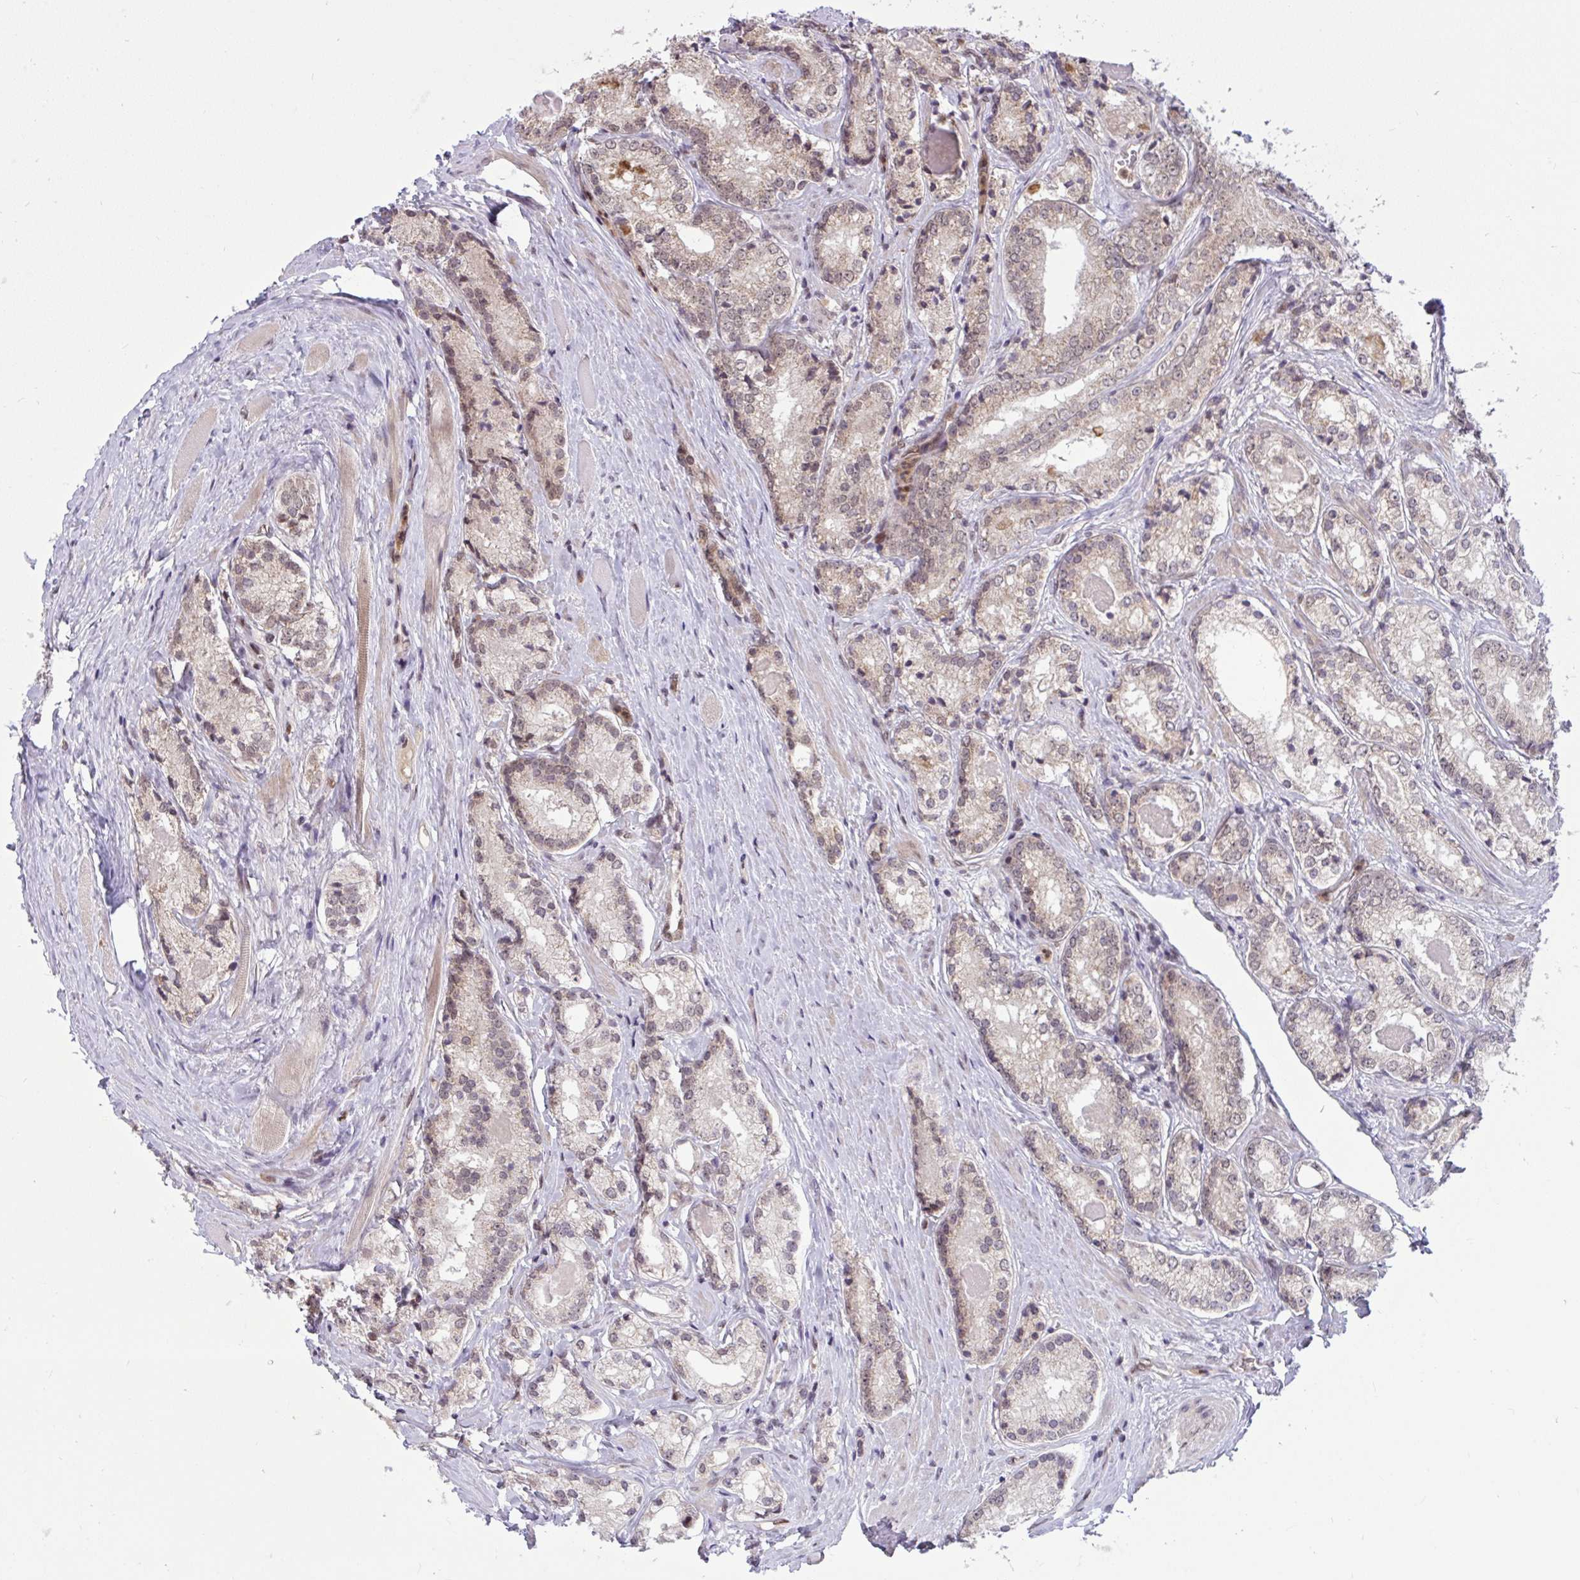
{"staining": {"intensity": "weak", "quantity": "25%-75%", "location": "cytoplasmic/membranous,nuclear"}, "tissue": "prostate cancer", "cell_type": "Tumor cells", "image_type": "cancer", "snomed": [{"axis": "morphology", "description": "Adenocarcinoma, NOS"}, {"axis": "morphology", "description": "Adenocarcinoma, Low grade"}, {"axis": "topography", "description": "Prostate"}], "caption": "Protein expression analysis of human prostate adenocarcinoma reveals weak cytoplasmic/membranous and nuclear positivity in approximately 25%-75% of tumor cells.", "gene": "KLF2", "patient": {"sex": "male", "age": 68}}